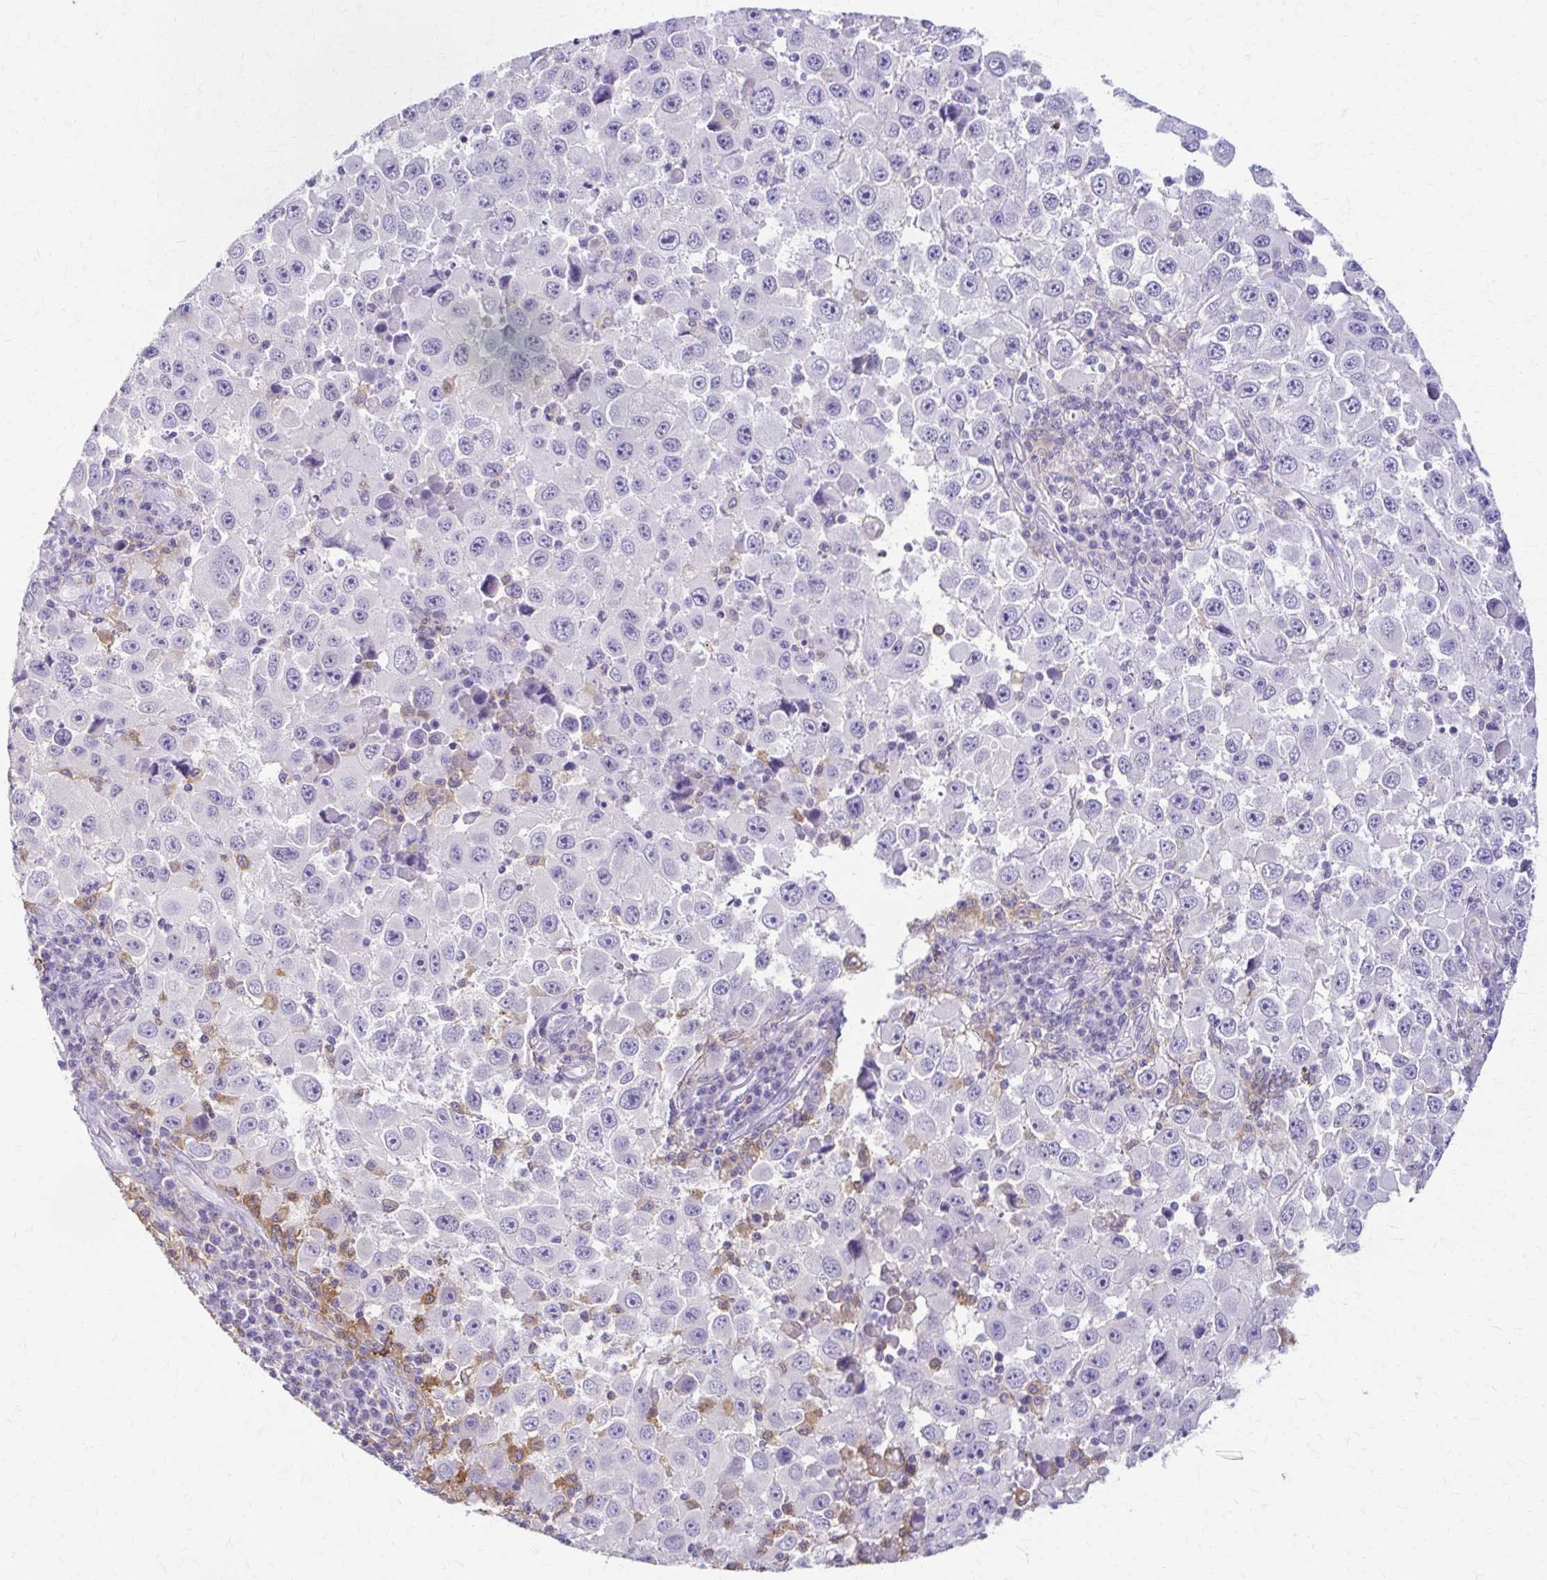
{"staining": {"intensity": "negative", "quantity": "none", "location": "none"}, "tissue": "melanoma", "cell_type": "Tumor cells", "image_type": "cancer", "snomed": [{"axis": "morphology", "description": "Malignant melanoma, Metastatic site"}, {"axis": "topography", "description": "Lymph node"}], "caption": "Tumor cells are negative for brown protein staining in malignant melanoma (metastatic site).", "gene": "PIK3AP1", "patient": {"sex": "female", "age": 67}}